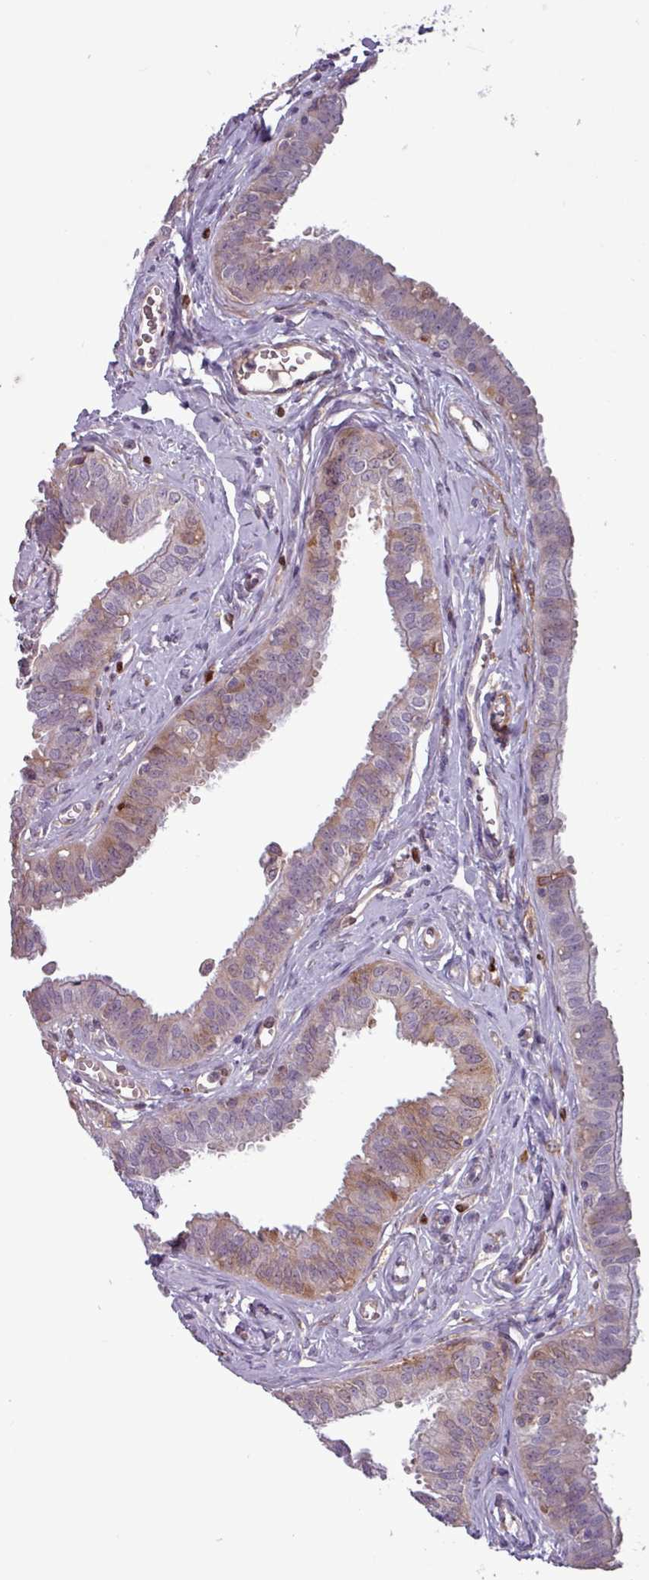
{"staining": {"intensity": "weak", "quantity": "25%-75%", "location": "cytoplasmic/membranous"}, "tissue": "fallopian tube", "cell_type": "Glandular cells", "image_type": "normal", "snomed": [{"axis": "morphology", "description": "Normal tissue, NOS"}, {"axis": "morphology", "description": "Carcinoma, NOS"}, {"axis": "topography", "description": "Fallopian tube"}, {"axis": "topography", "description": "Ovary"}], "caption": "A high-resolution histopathology image shows immunohistochemistry staining of benign fallopian tube, which demonstrates weak cytoplasmic/membranous staining in about 25%-75% of glandular cells.", "gene": "PCED1A", "patient": {"sex": "female", "age": 59}}